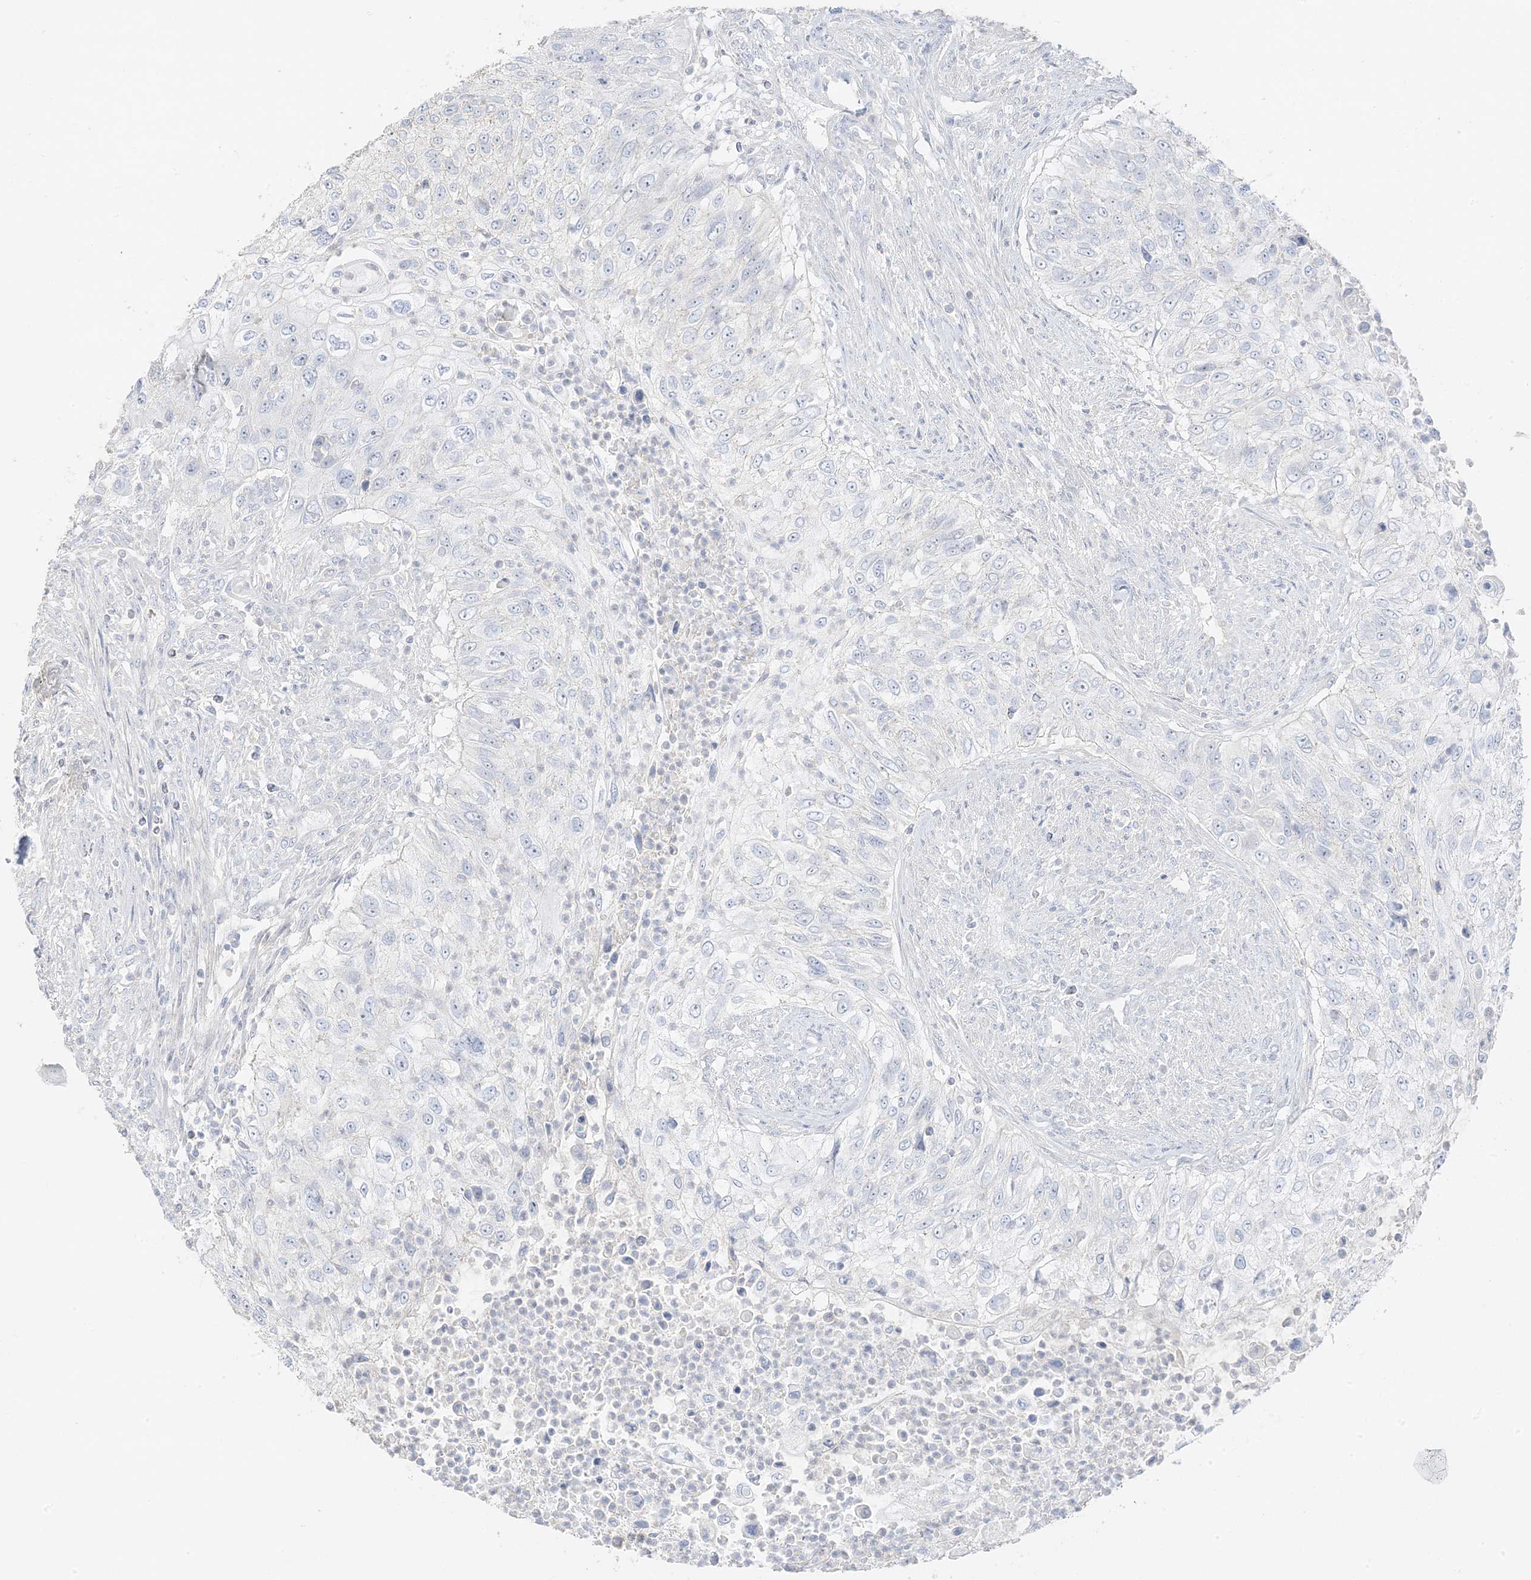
{"staining": {"intensity": "negative", "quantity": "none", "location": "none"}, "tissue": "urothelial cancer", "cell_type": "Tumor cells", "image_type": "cancer", "snomed": [{"axis": "morphology", "description": "Urothelial carcinoma, High grade"}, {"axis": "topography", "description": "Urinary bladder"}], "caption": "DAB immunohistochemical staining of urothelial cancer shows no significant positivity in tumor cells.", "gene": "ZBTB41", "patient": {"sex": "female", "age": 60}}